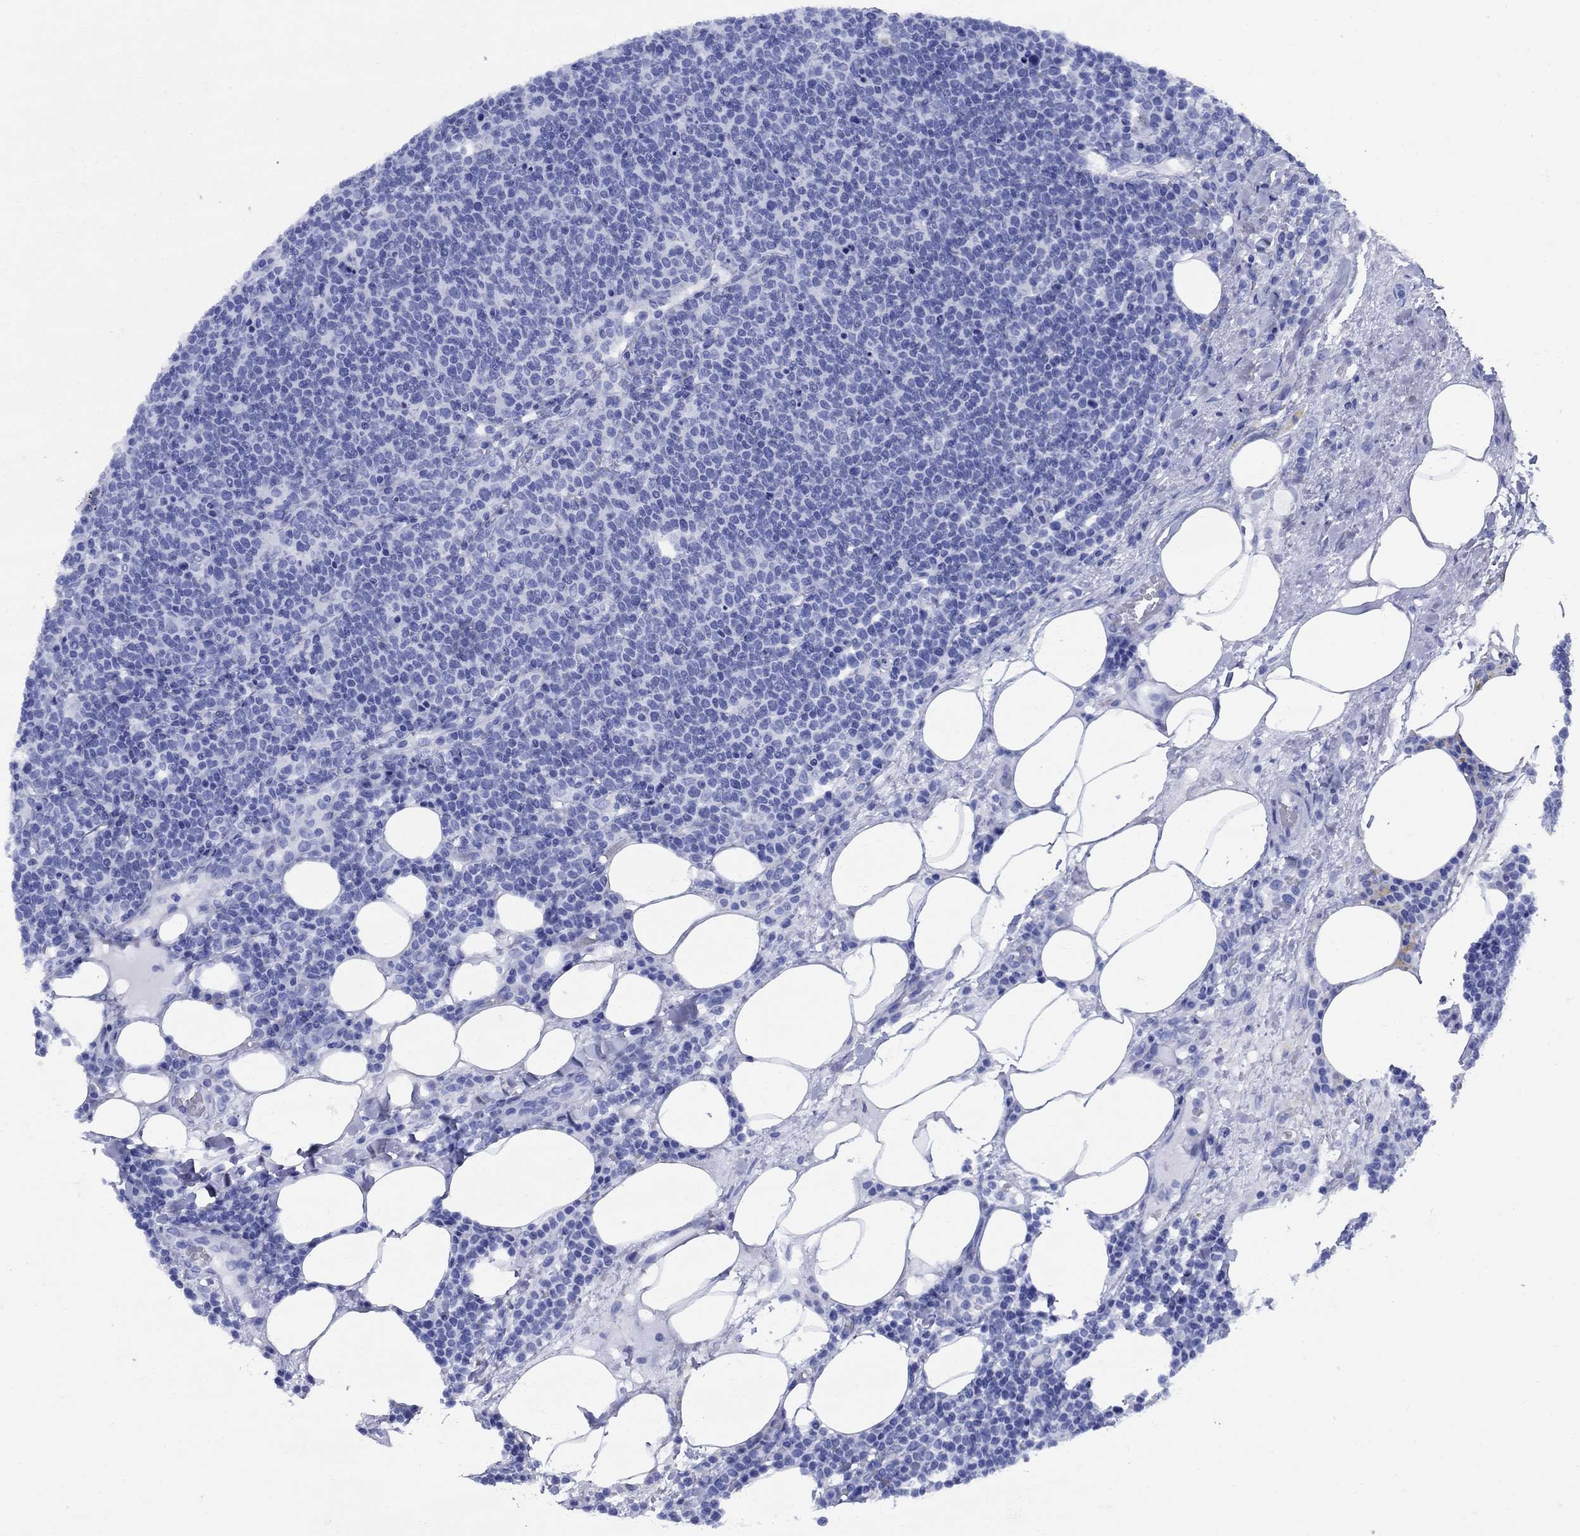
{"staining": {"intensity": "negative", "quantity": "none", "location": "none"}, "tissue": "lymphoma", "cell_type": "Tumor cells", "image_type": "cancer", "snomed": [{"axis": "morphology", "description": "Malignant lymphoma, non-Hodgkin's type, High grade"}, {"axis": "topography", "description": "Lymph node"}], "caption": "The histopathology image demonstrates no significant expression in tumor cells of high-grade malignant lymphoma, non-Hodgkin's type.", "gene": "SMCP", "patient": {"sex": "male", "age": 61}}